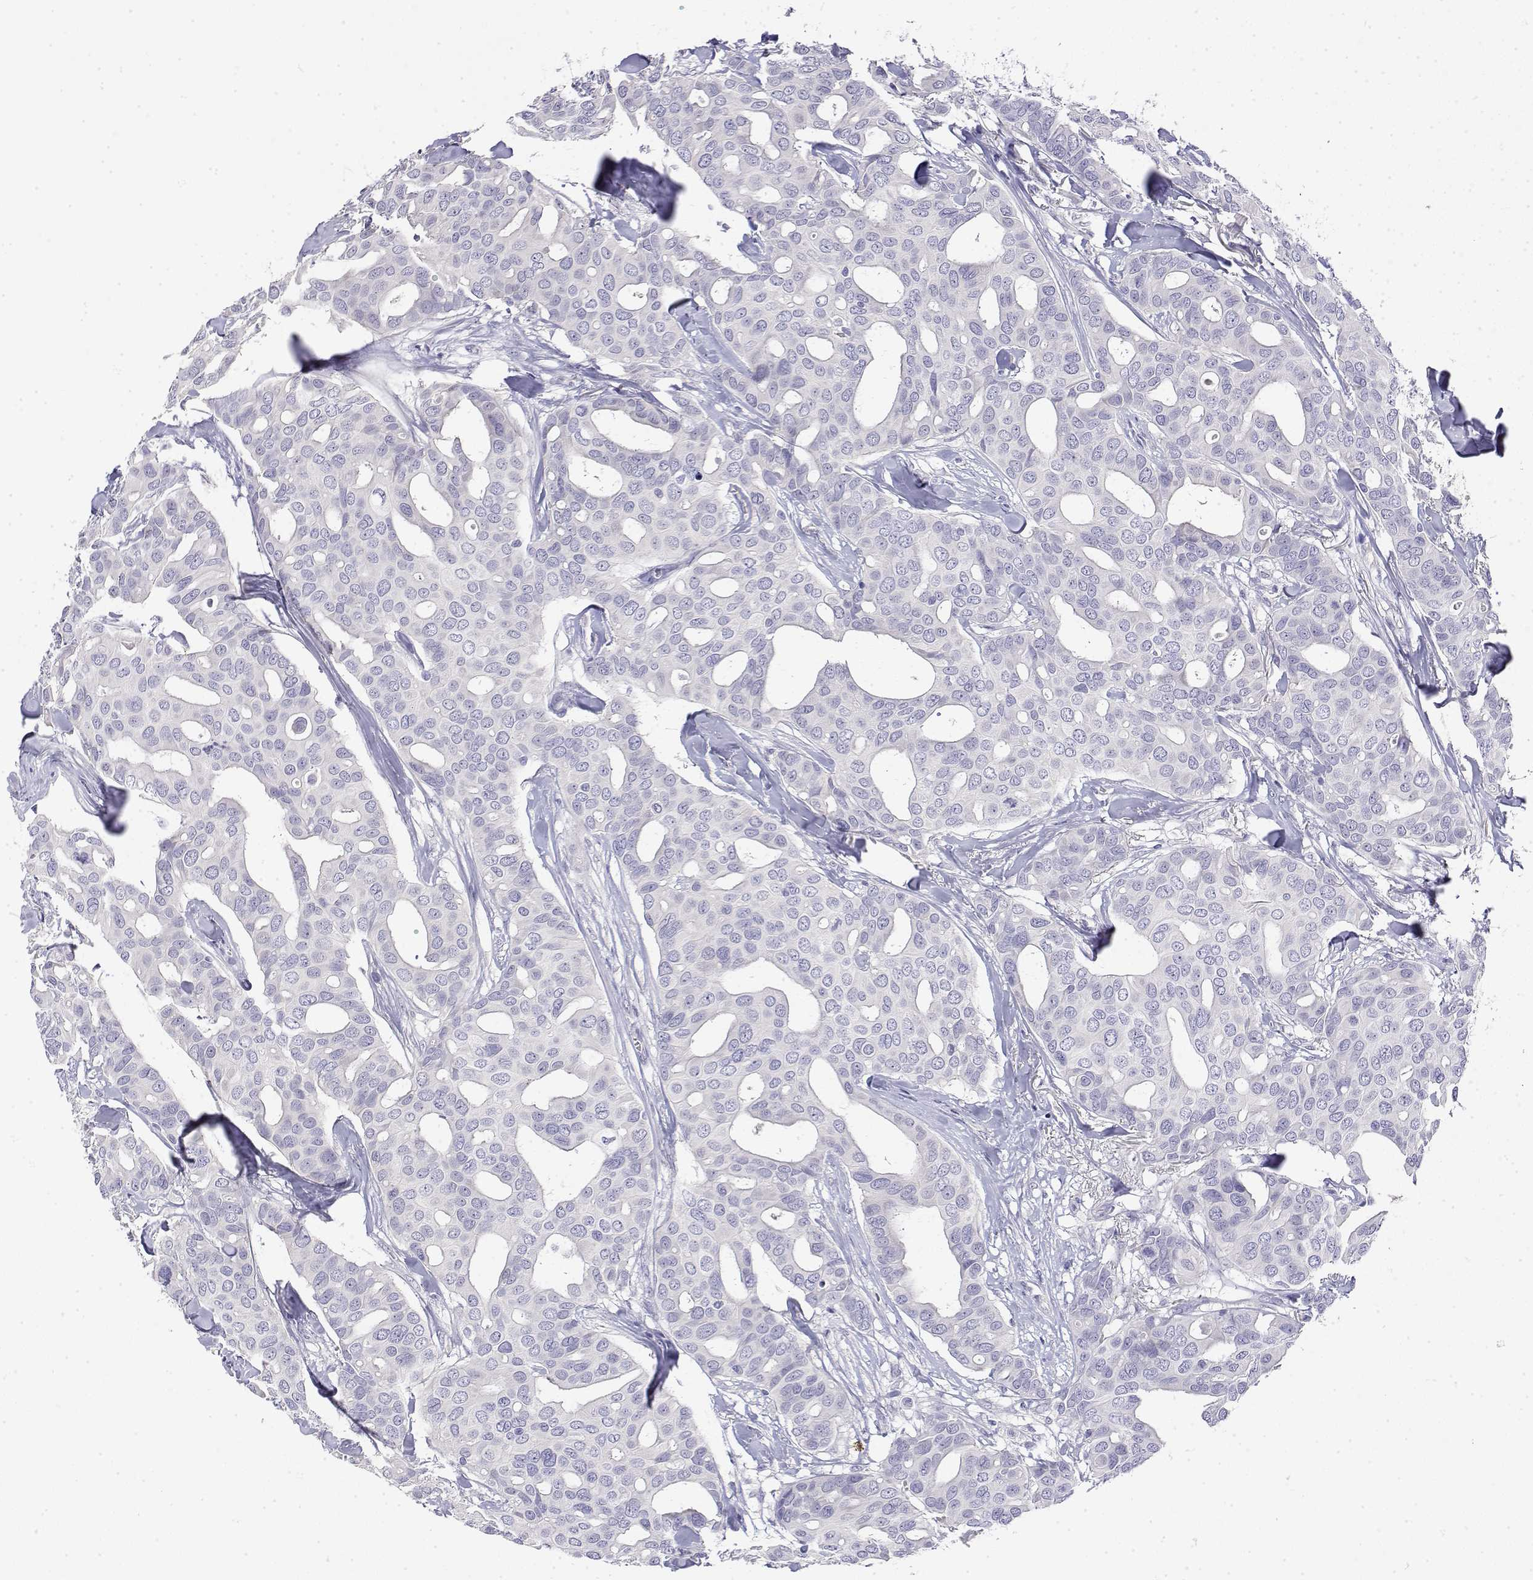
{"staining": {"intensity": "negative", "quantity": "none", "location": "none"}, "tissue": "breast cancer", "cell_type": "Tumor cells", "image_type": "cancer", "snomed": [{"axis": "morphology", "description": "Duct carcinoma"}, {"axis": "topography", "description": "Breast"}], "caption": "An immunohistochemistry histopathology image of breast cancer (intraductal carcinoma) is shown. There is no staining in tumor cells of breast cancer (intraductal carcinoma). (Immunohistochemistry, brightfield microscopy, high magnification).", "gene": "LY6D", "patient": {"sex": "female", "age": 54}}